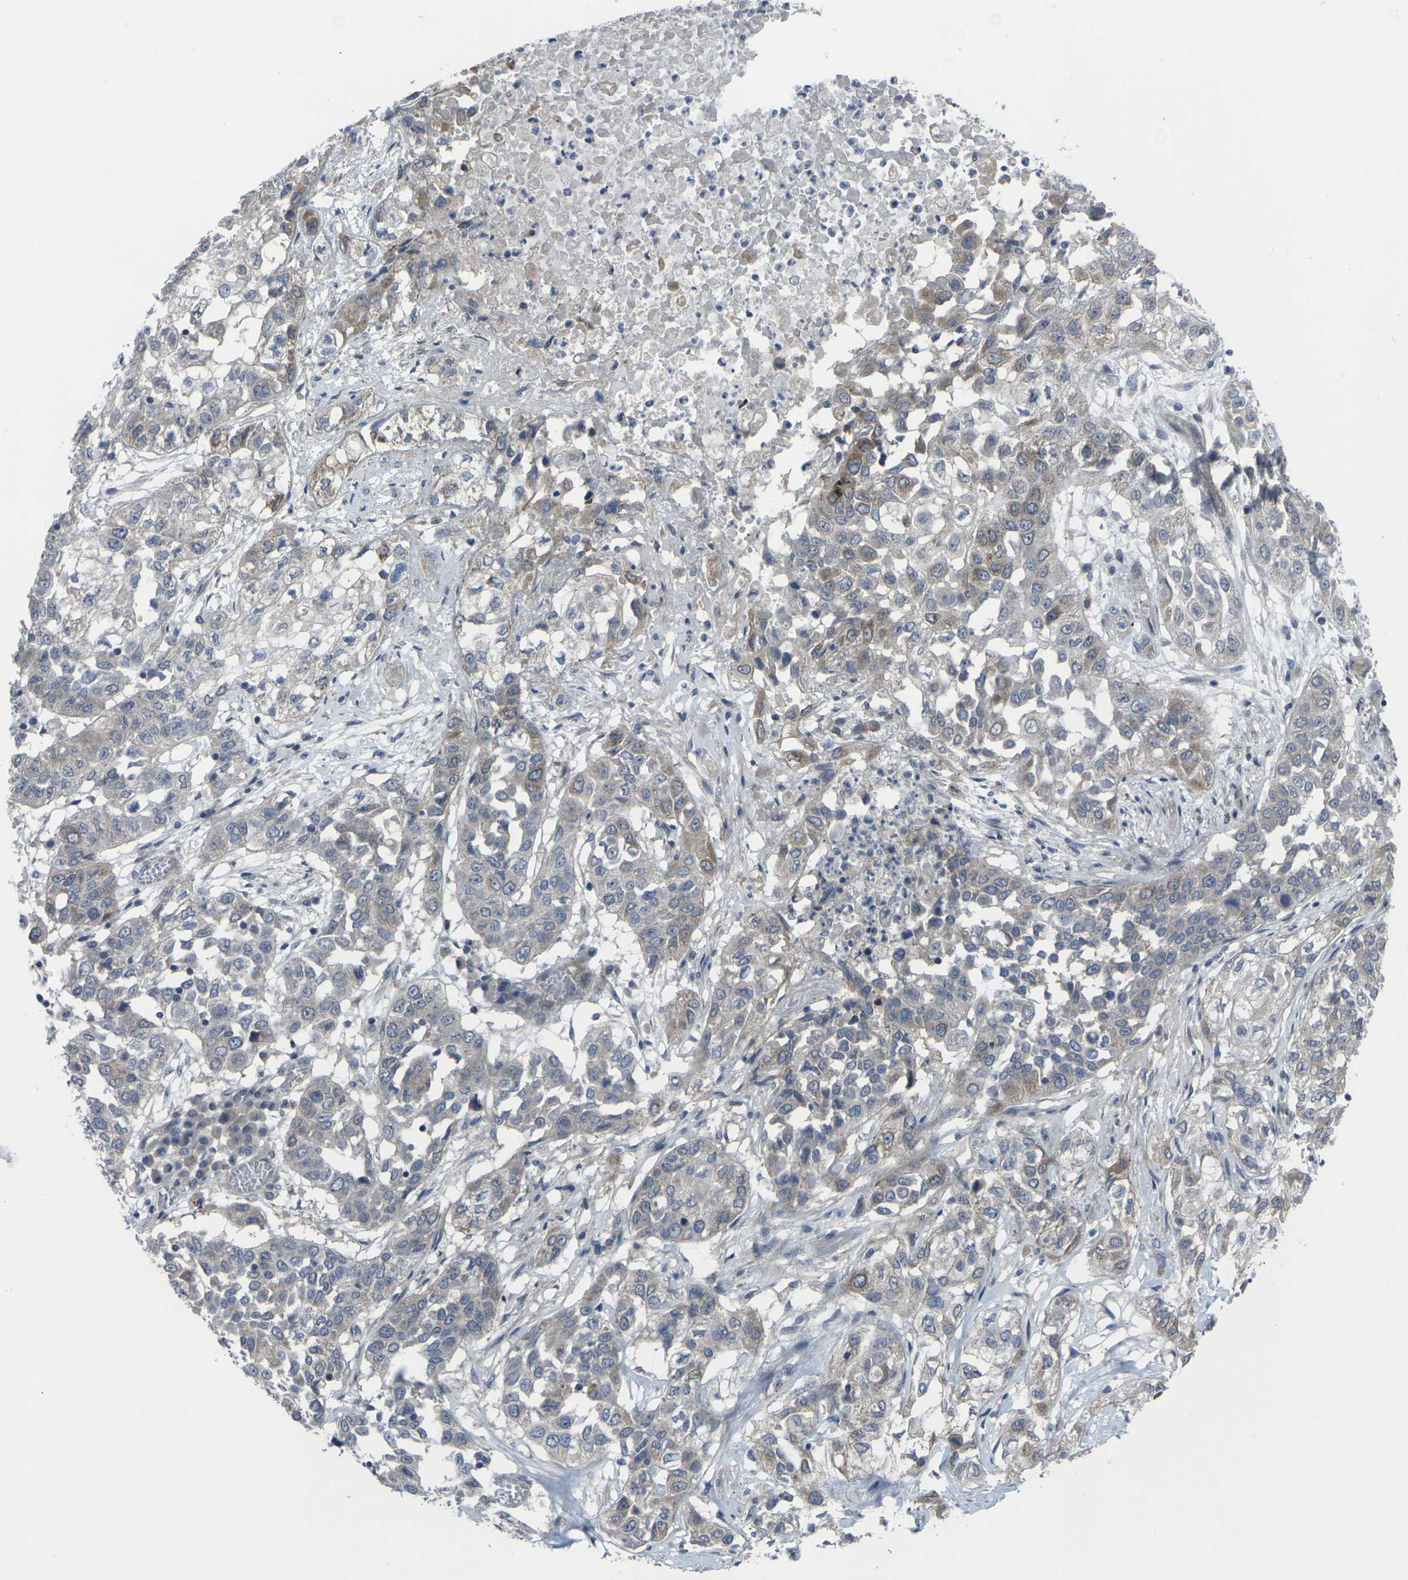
{"staining": {"intensity": "weak", "quantity": "25%-75%", "location": "cytoplasmic/membranous"}, "tissue": "lung cancer", "cell_type": "Tumor cells", "image_type": "cancer", "snomed": [{"axis": "morphology", "description": "Squamous cell carcinoma, NOS"}, {"axis": "topography", "description": "Lung"}], "caption": "An image showing weak cytoplasmic/membranous staining in approximately 25%-75% of tumor cells in lung cancer (squamous cell carcinoma), as visualized by brown immunohistochemical staining.", "gene": "CCR10", "patient": {"sex": "male", "age": 71}}